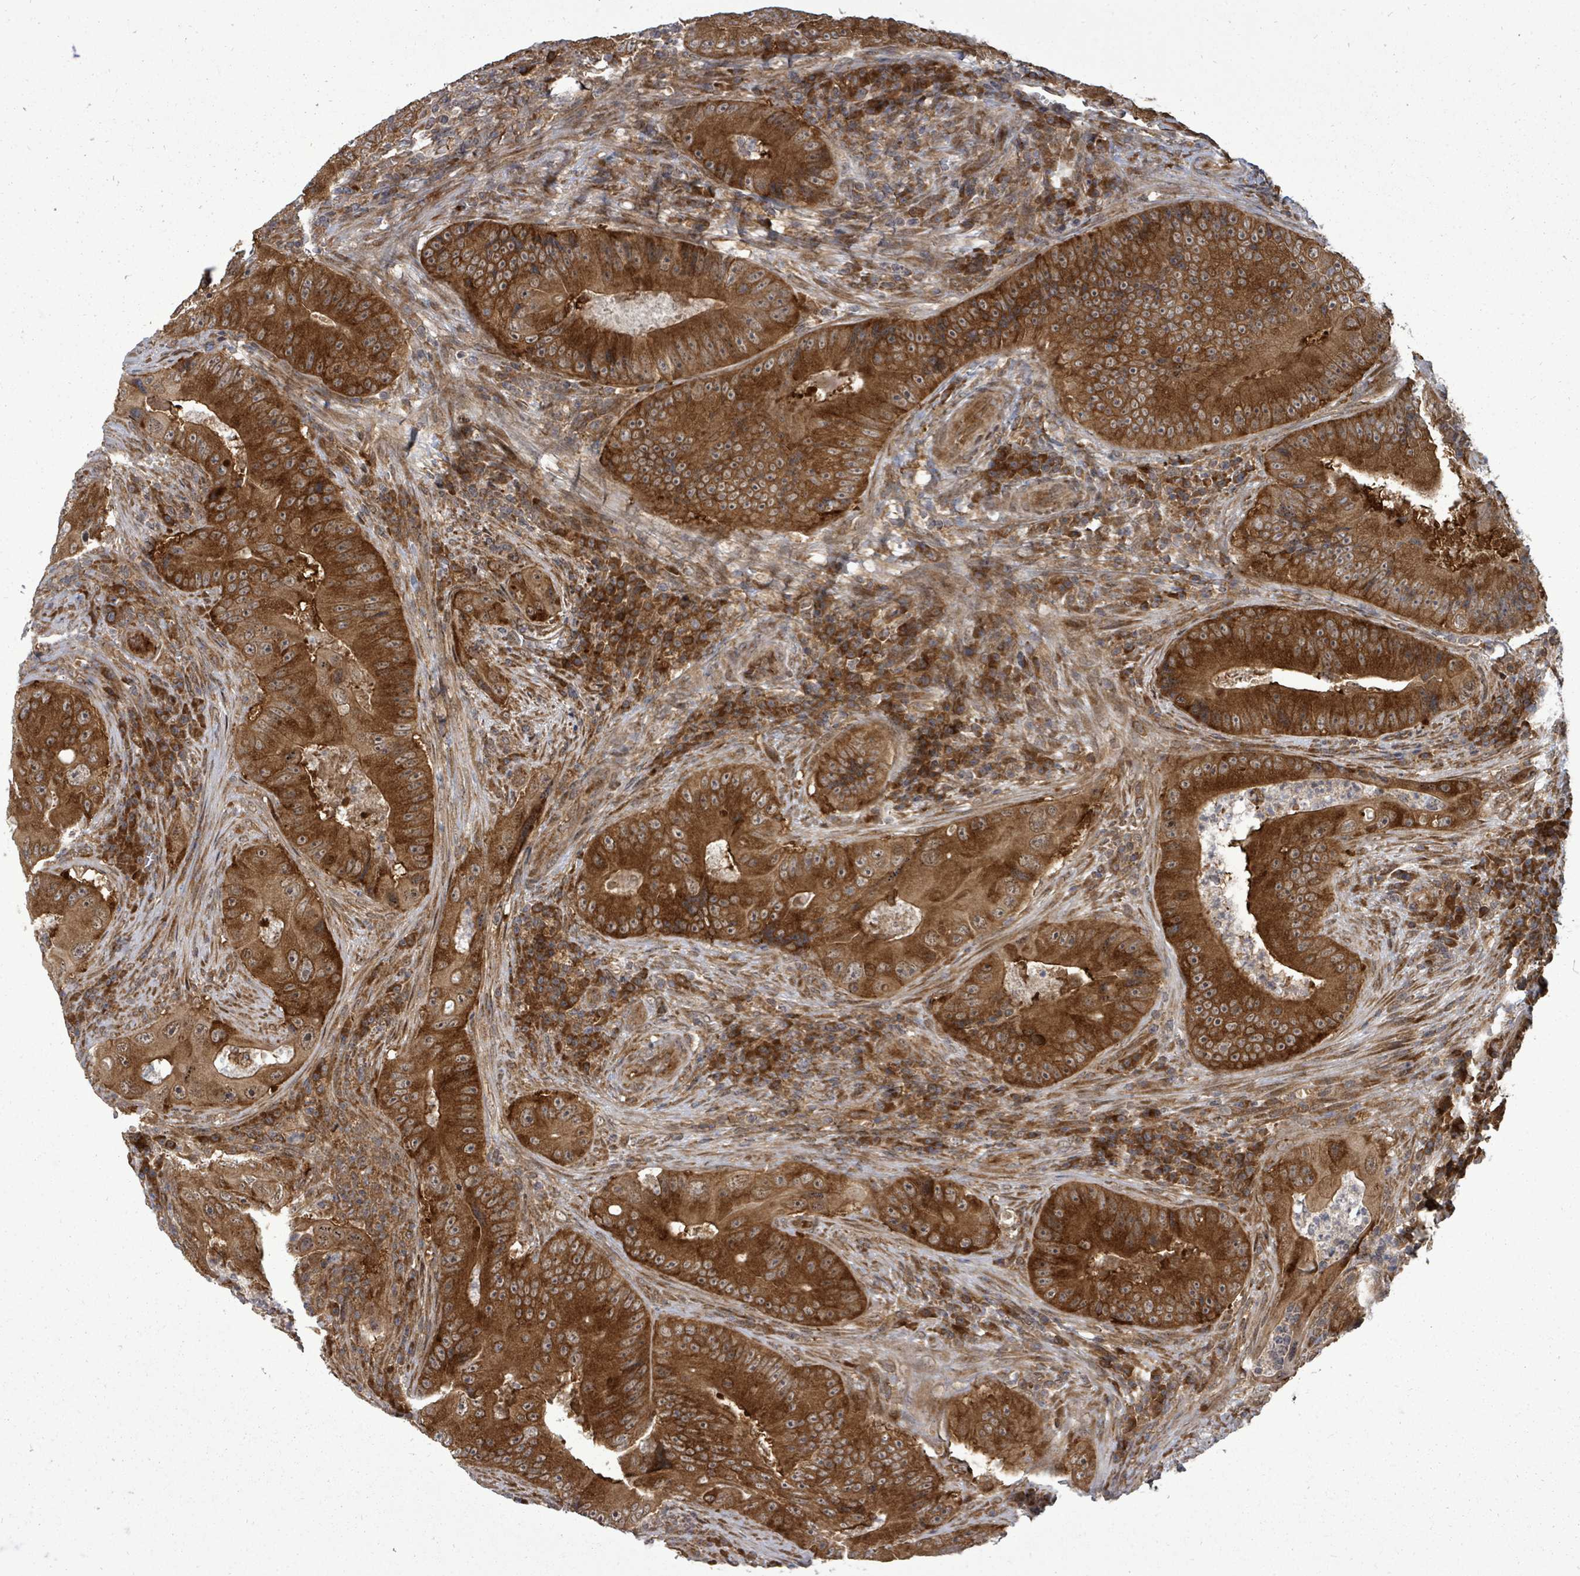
{"staining": {"intensity": "strong", "quantity": ">75%", "location": "cytoplasmic/membranous"}, "tissue": "colorectal cancer", "cell_type": "Tumor cells", "image_type": "cancer", "snomed": [{"axis": "morphology", "description": "Adenocarcinoma, NOS"}, {"axis": "topography", "description": "Colon"}], "caption": "Colorectal cancer stained for a protein reveals strong cytoplasmic/membranous positivity in tumor cells.", "gene": "EIF3C", "patient": {"sex": "female", "age": 86}}